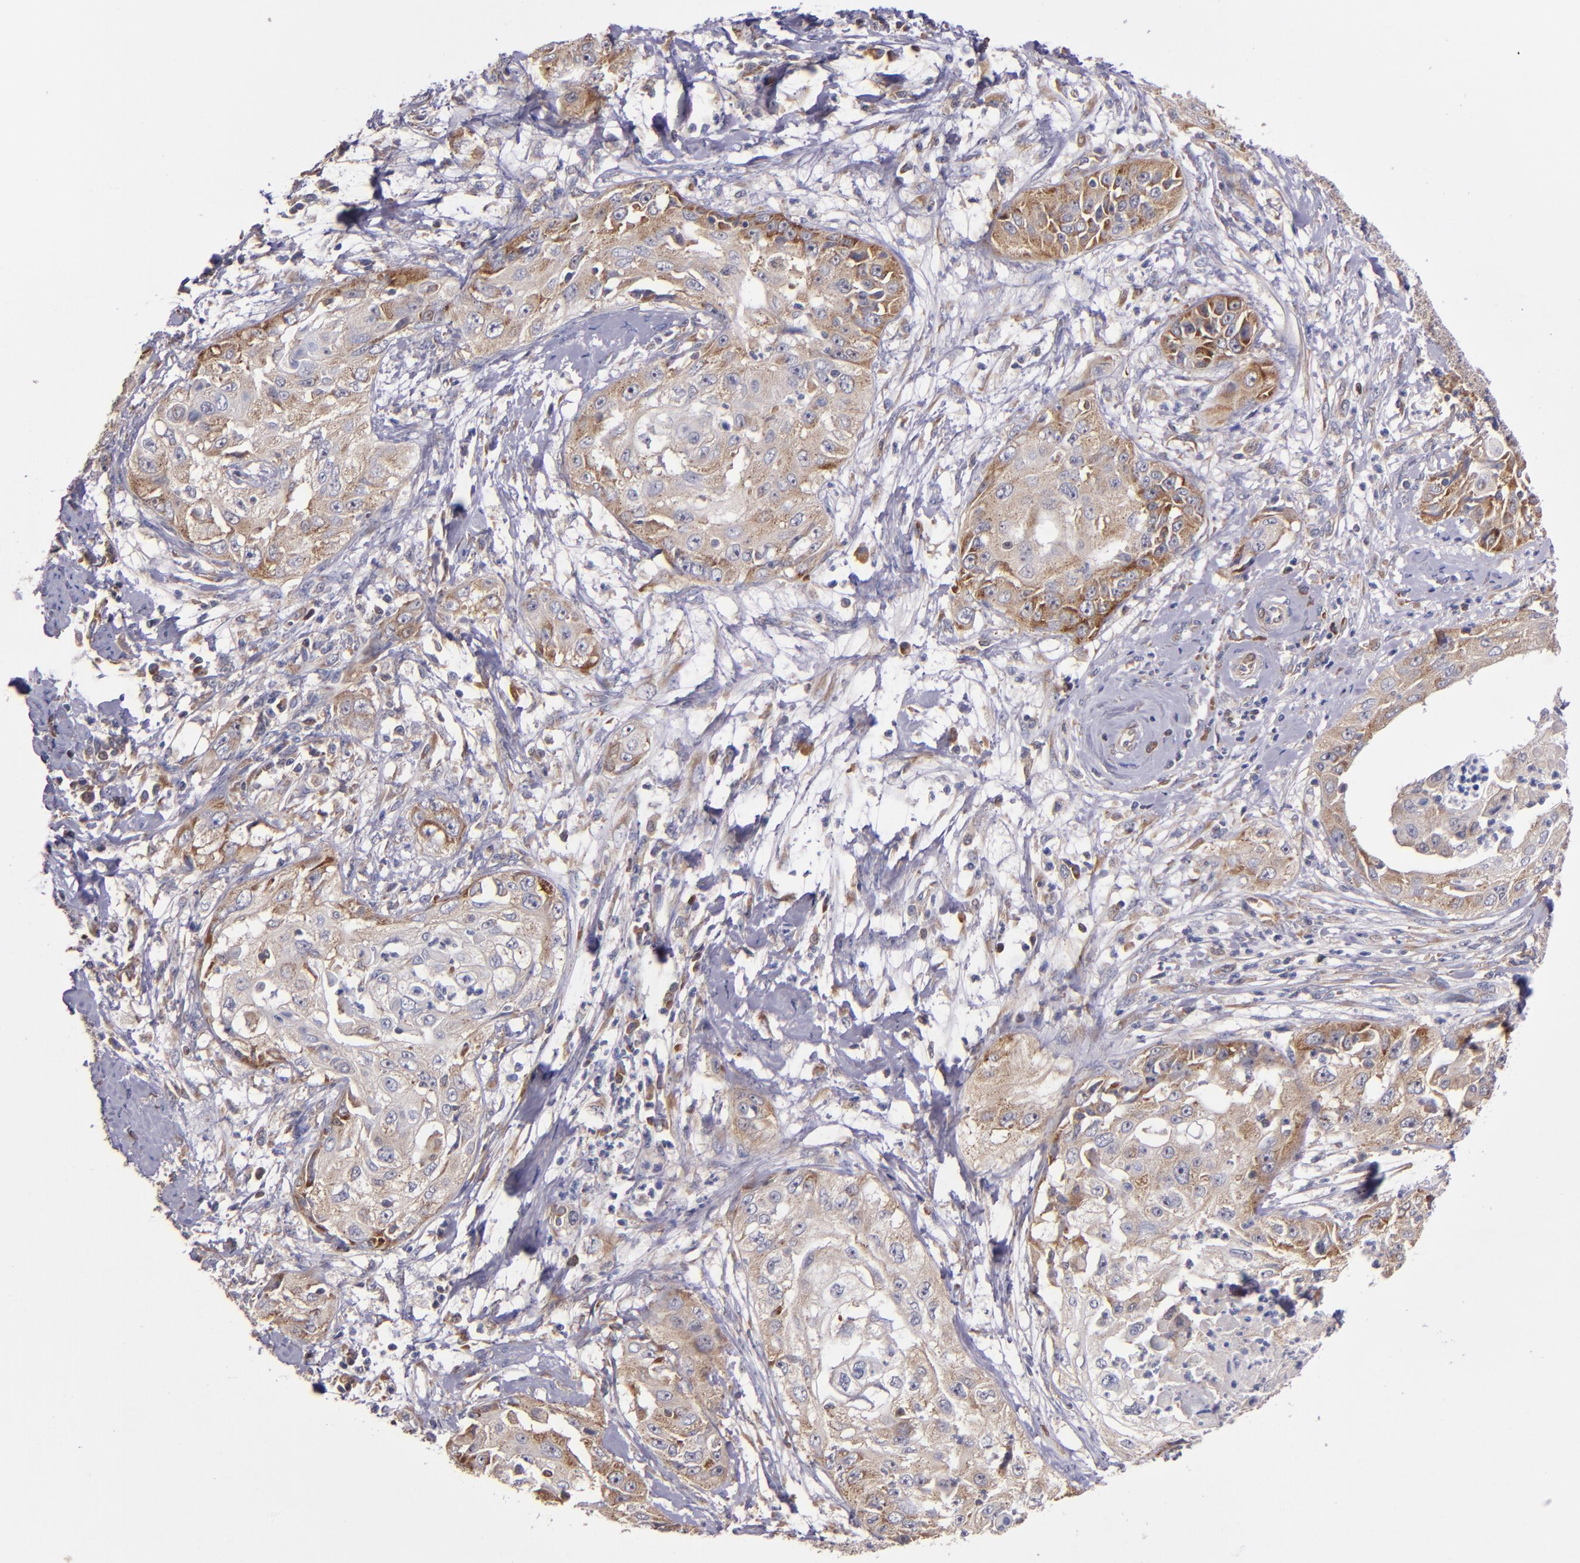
{"staining": {"intensity": "moderate", "quantity": ">75%", "location": "cytoplasmic/membranous"}, "tissue": "cervical cancer", "cell_type": "Tumor cells", "image_type": "cancer", "snomed": [{"axis": "morphology", "description": "Squamous cell carcinoma, NOS"}, {"axis": "topography", "description": "Cervix"}], "caption": "Human squamous cell carcinoma (cervical) stained with a protein marker reveals moderate staining in tumor cells.", "gene": "EIF4ENIF1", "patient": {"sex": "female", "age": 64}}